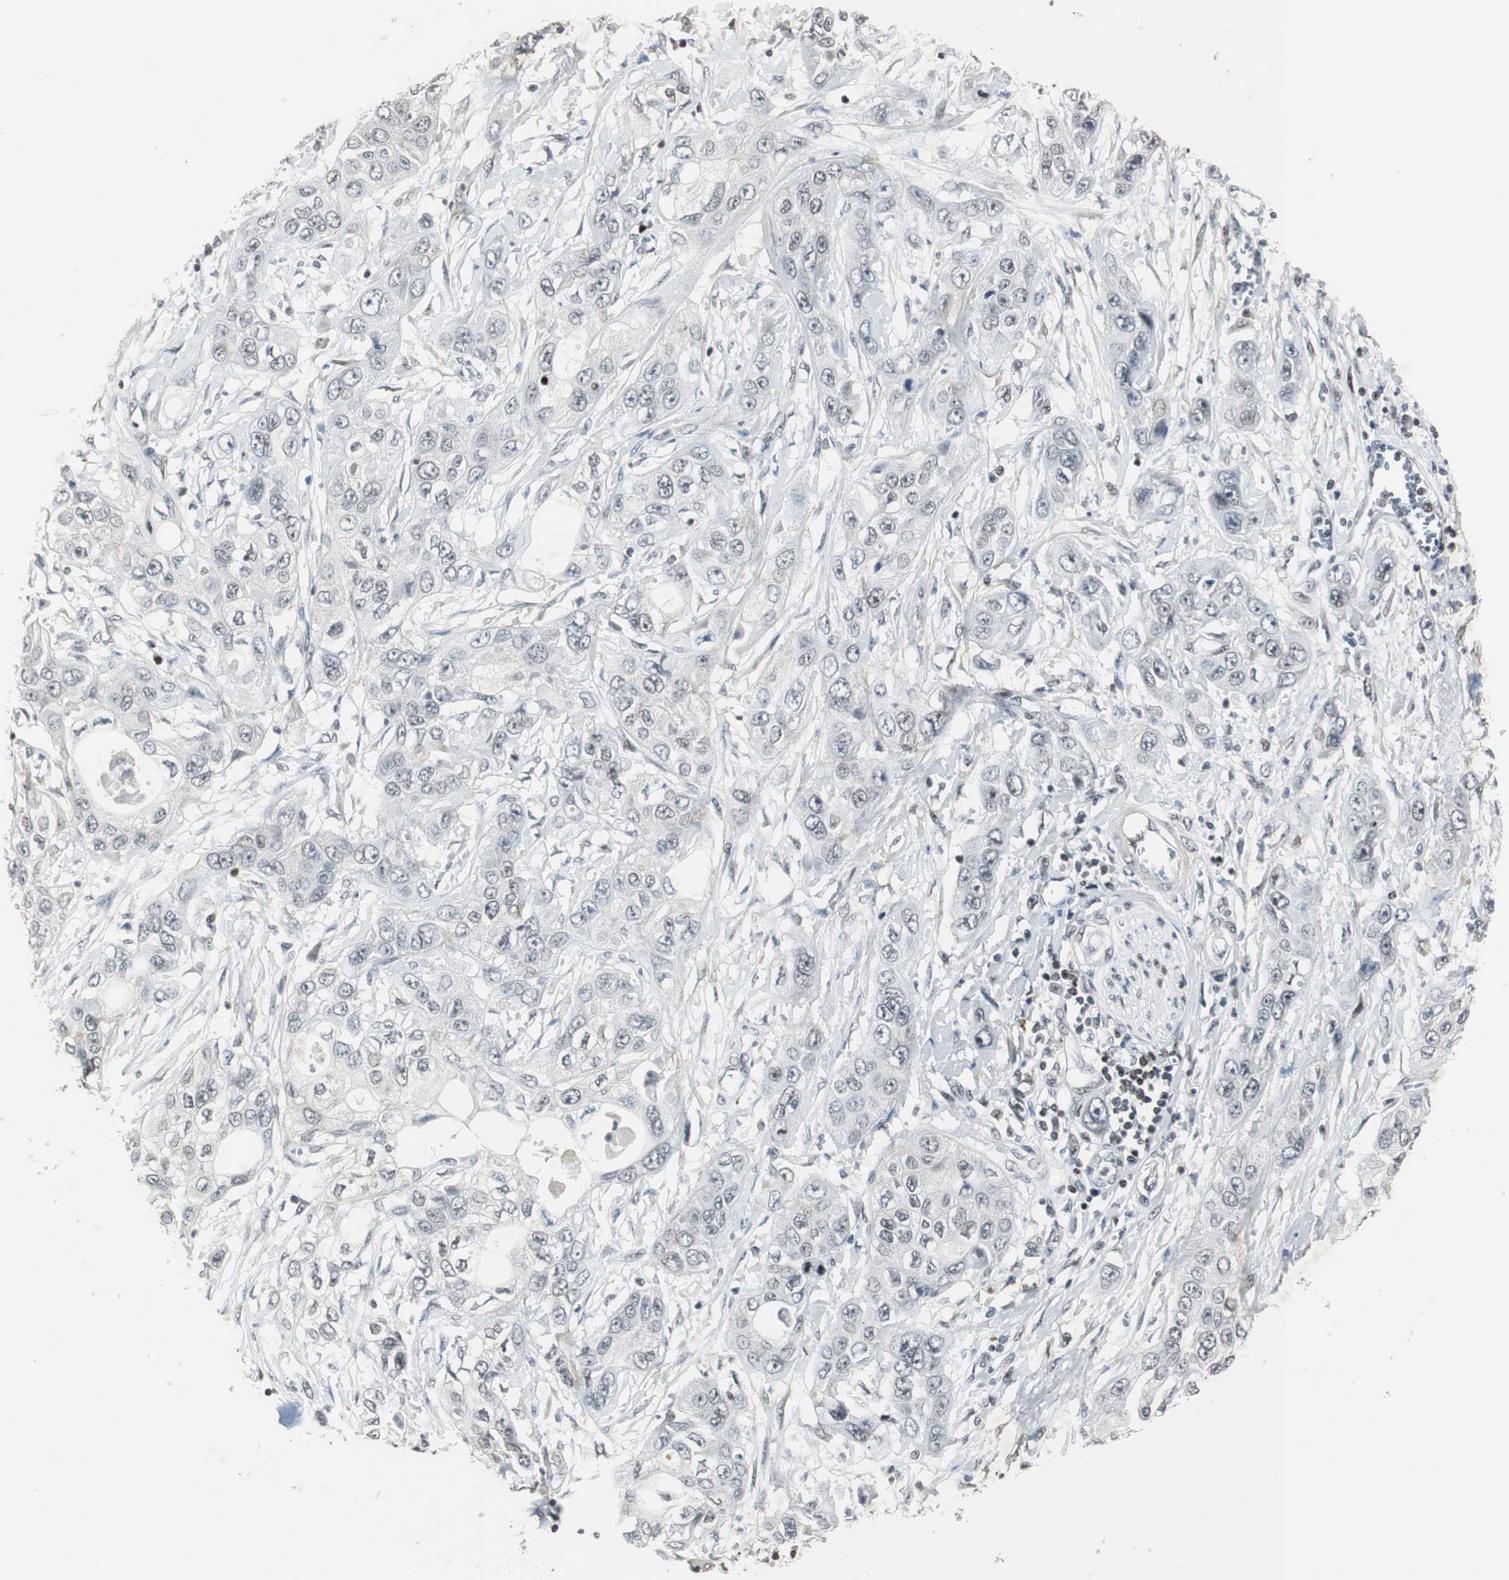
{"staining": {"intensity": "negative", "quantity": "none", "location": "none"}, "tissue": "pancreatic cancer", "cell_type": "Tumor cells", "image_type": "cancer", "snomed": [{"axis": "morphology", "description": "Adenocarcinoma, NOS"}, {"axis": "topography", "description": "Pancreas"}], "caption": "This image is of pancreatic cancer stained with immunohistochemistry (IHC) to label a protein in brown with the nuclei are counter-stained blue. There is no positivity in tumor cells.", "gene": "MPG", "patient": {"sex": "female", "age": 70}}